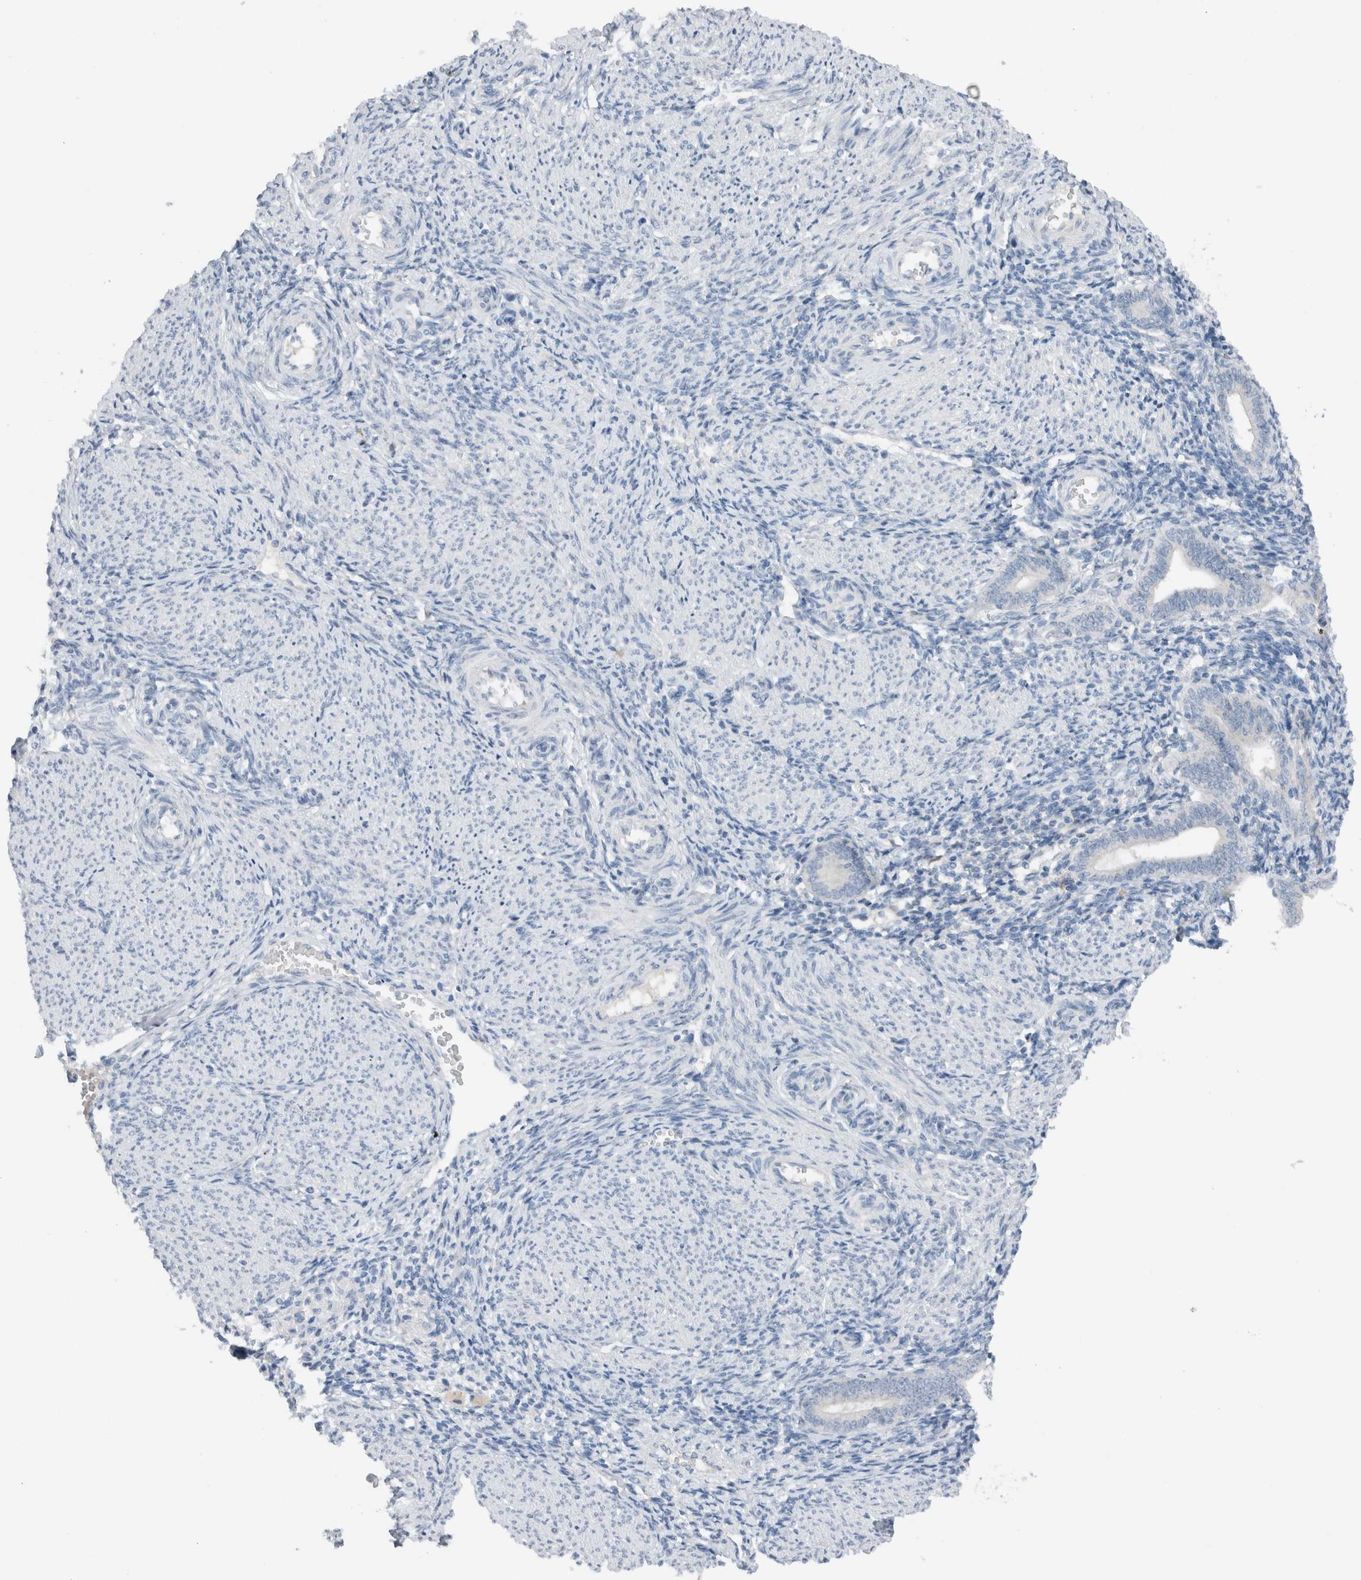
{"staining": {"intensity": "negative", "quantity": "none", "location": "none"}, "tissue": "endometrium", "cell_type": "Cells in endometrial stroma", "image_type": "normal", "snomed": [{"axis": "morphology", "description": "Normal tissue, NOS"}, {"axis": "topography", "description": "Uterus"}, {"axis": "topography", "description": "Endometrium"}], "caption": "Photomicrograph shows no protein expression in cells in endometrial stroma of benign endometrium.", "gene": "DUOX1", "patient": {"sex": "female", "age": 33}}